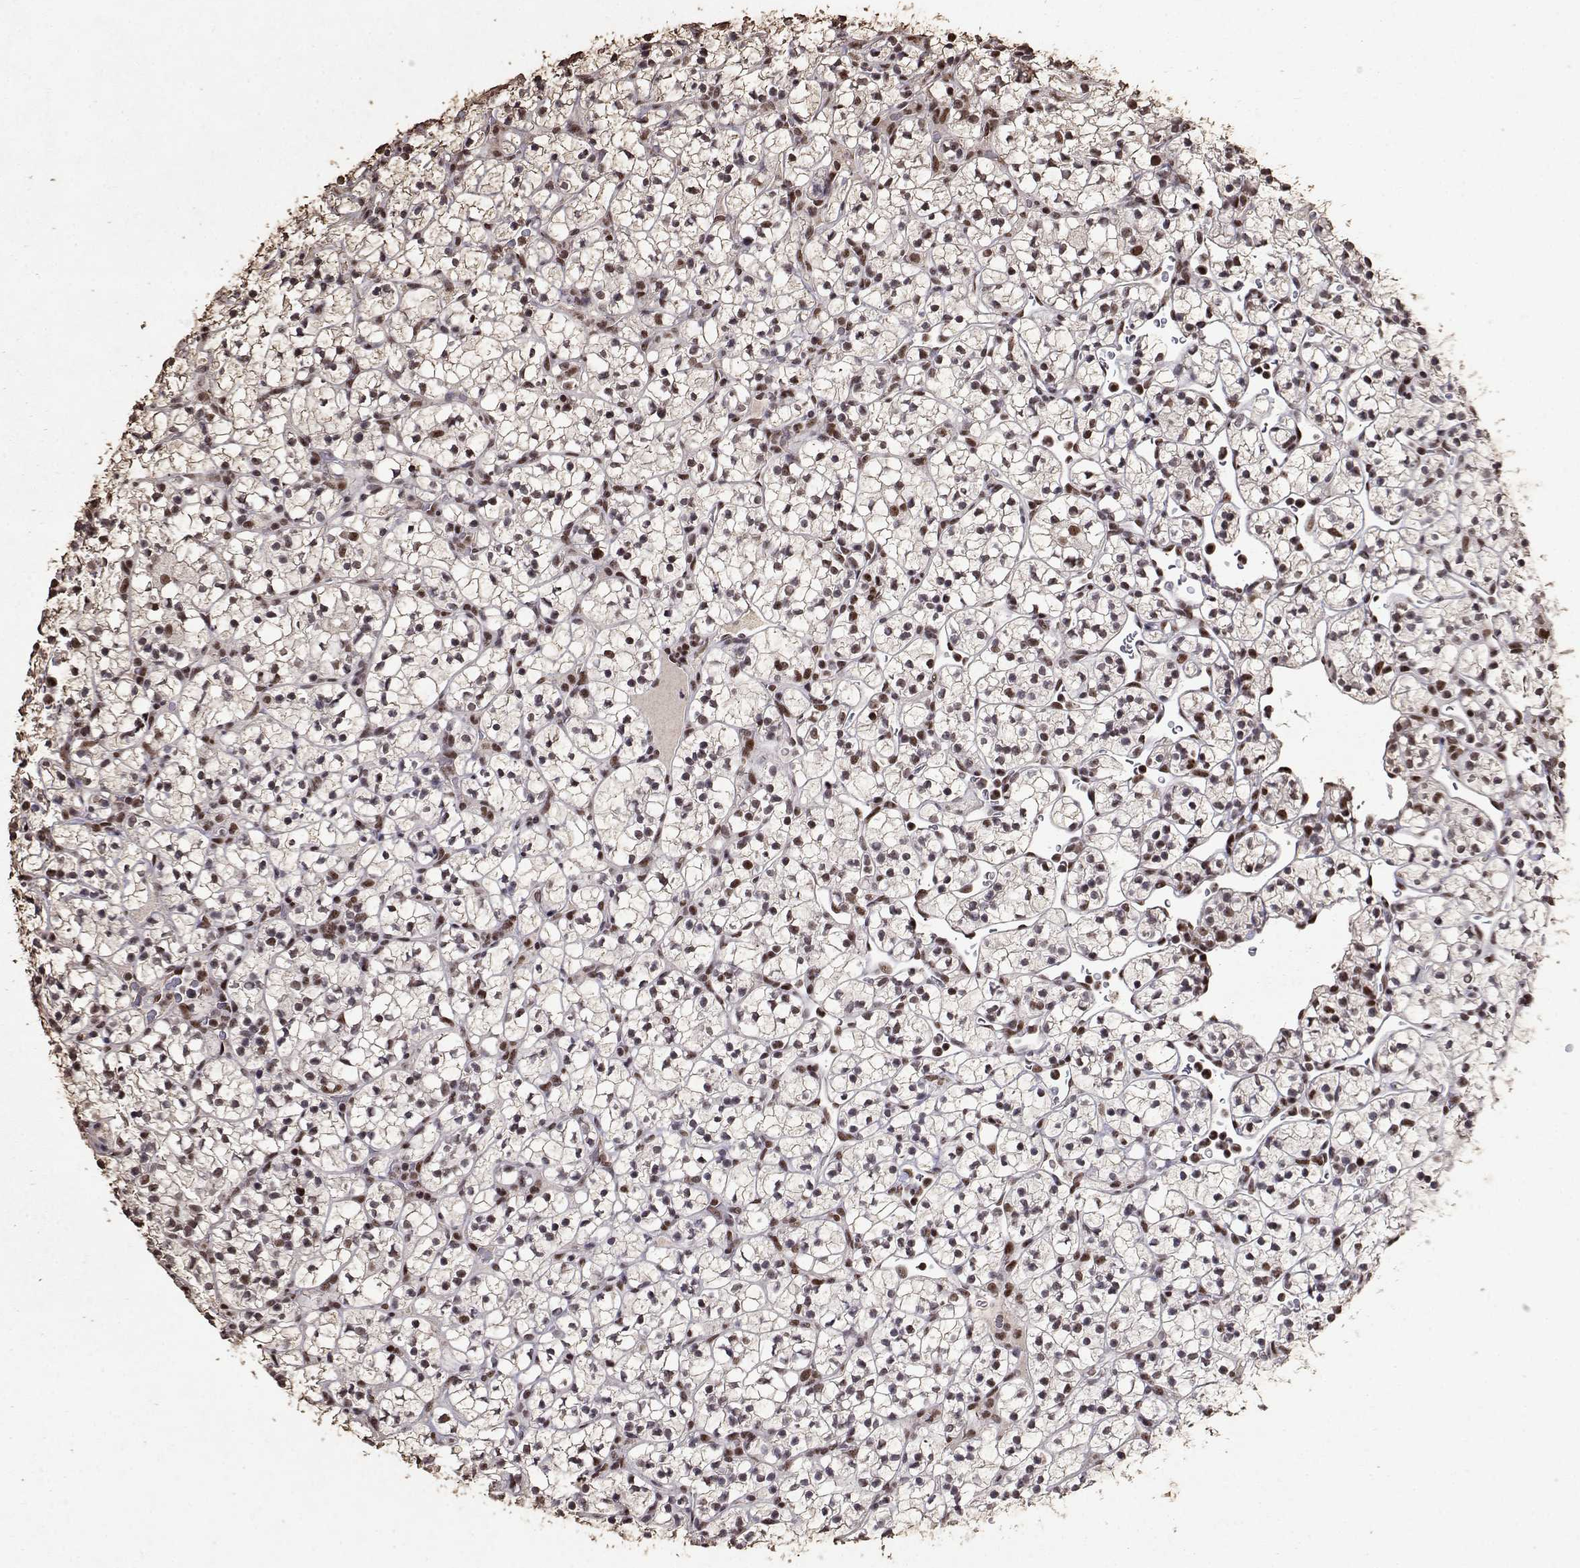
{"staining": {"intensity": "strong", "quantity": ">75%", "location": "nuclear"}, "tissue": "renal cancer", "cell_type": "Tumor cells", "image_type": "cancer", "snomed": [{"axis": "morphology", "description": "Adenocarcinoma, NOS"}, {"axis": "topography", "description": "Kidney"}], "caption": "Renal cancer stained with DAB (3,3'-diaminobenzidine) immunohistochemistry (IHC) shows high levels of strong nuclear expression in about >75% of tumor cells.", "gene": "TOE1", "patient": {"sex": "female", "age": 89}}